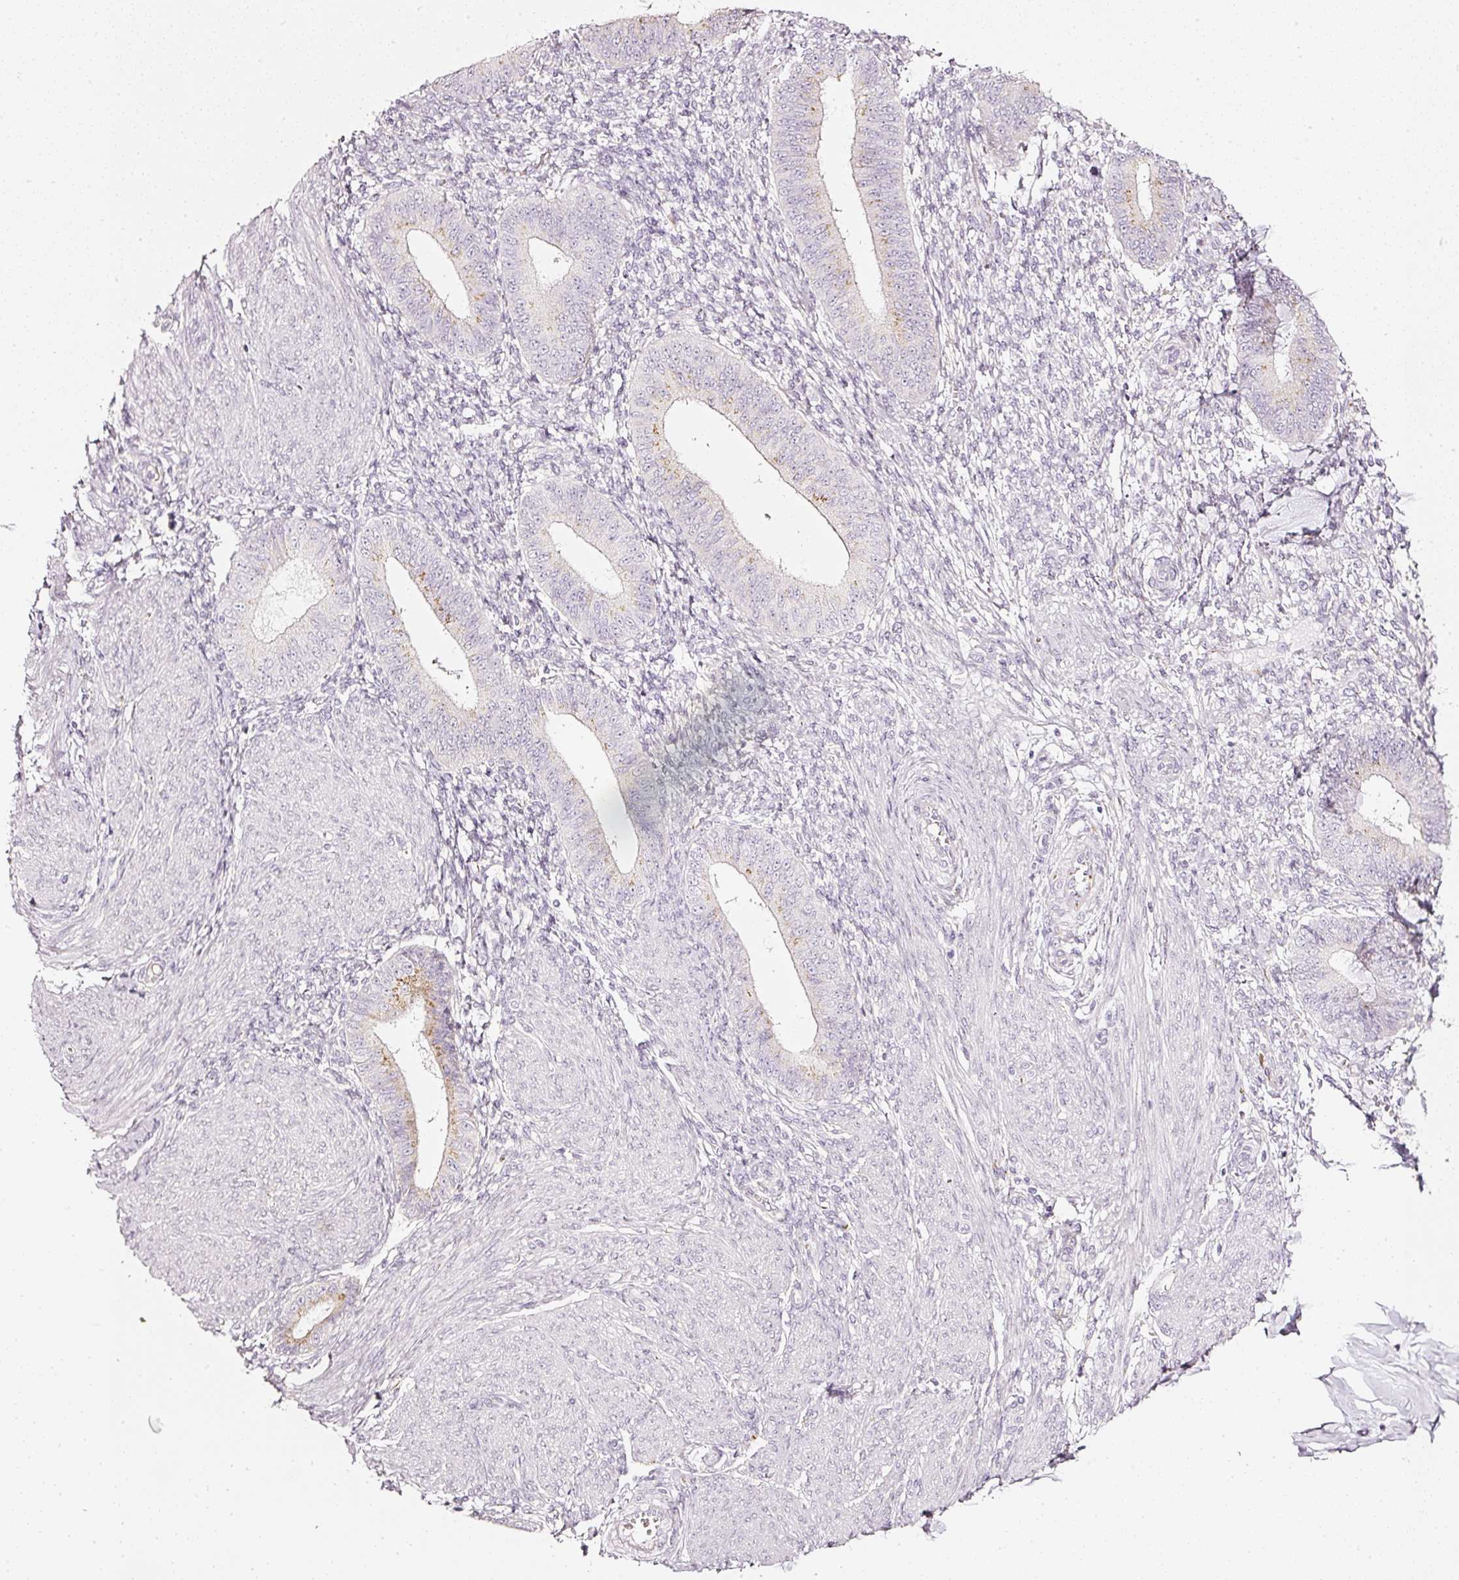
{"staining": {"intensity": "negative", "quantity": "none", "location": "none"}, "tissue": "endometrium", "cell_type": "Cells in endometrial stroma", "image_type": "normal", "snomed": [{"axis": "morphology", "description": "Normal tissue, NOS"}, {"axis": "topography", "description": "Endometrium"}], "caption": "This histopathology image is of unremarkable endometrium stained with IHC to label a protein in brown with the nuclei are counter-stained blue. There is no positivity in cells in endometrial stroma. The staining is performed using DAB (3,3'-diaminobenzidine) brown chromogen with nuclei counter-stained in using hematoxylin.", "gene": "SDF4", "patient": {"sex": "female", "age": 49}}